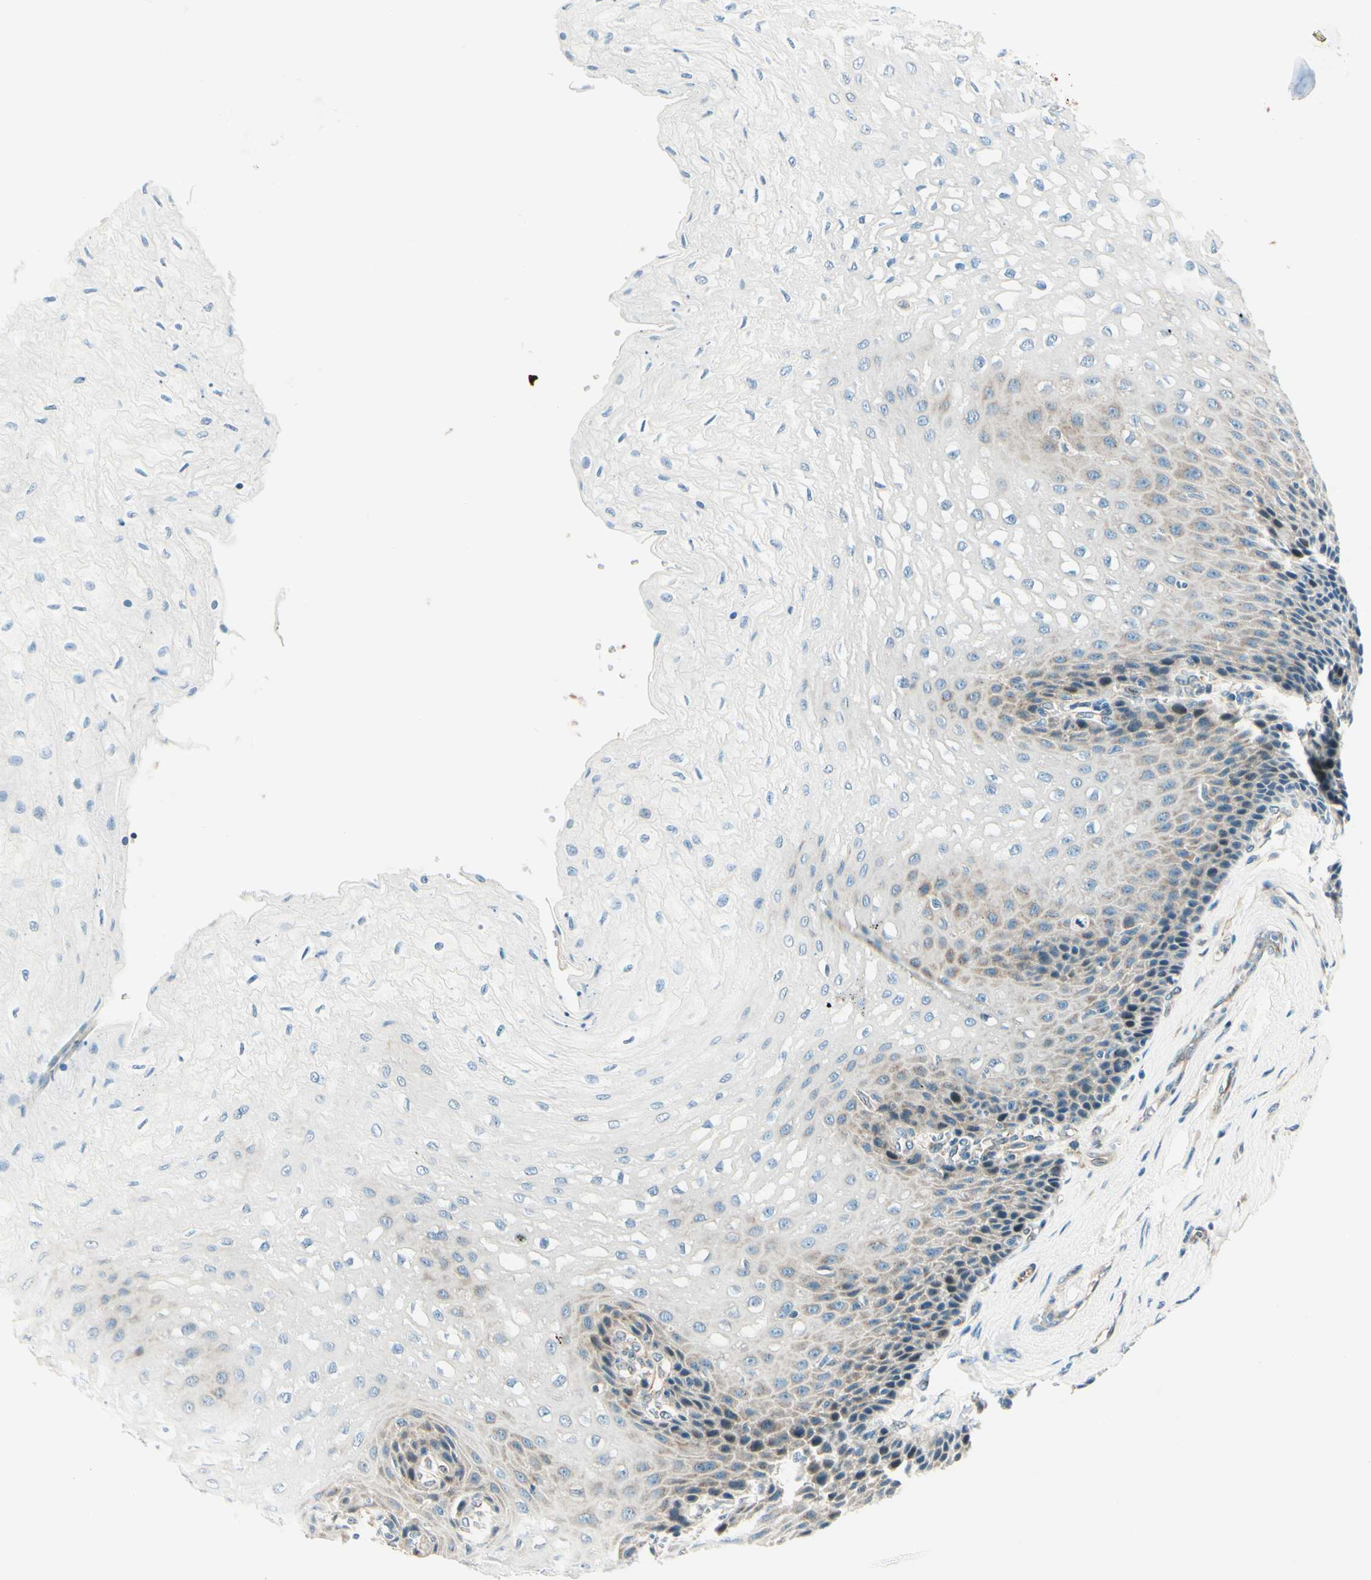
{"staining": {"intensity": "weak", "quantity": "25%-75%", "location": "cytoplasmic/membranous"}, "tissue": "esophagus", "cell_type": "Squamous epithelial cells", "image_type": "normal", "snomed": [{"axis": "morphology", "description": "Normal tissue, NOS"}, {"axis": "topography", "description": "Esophagus"}], "caption": "DAB immunohistochemical staining of unremarkable esophagus displays weak cytoplasmic/membranous protein positivity in about 25%-75% of squamous epithelial cells.", "gene": "TAOK2", "patient": {"sex": "female", "age": 72}}